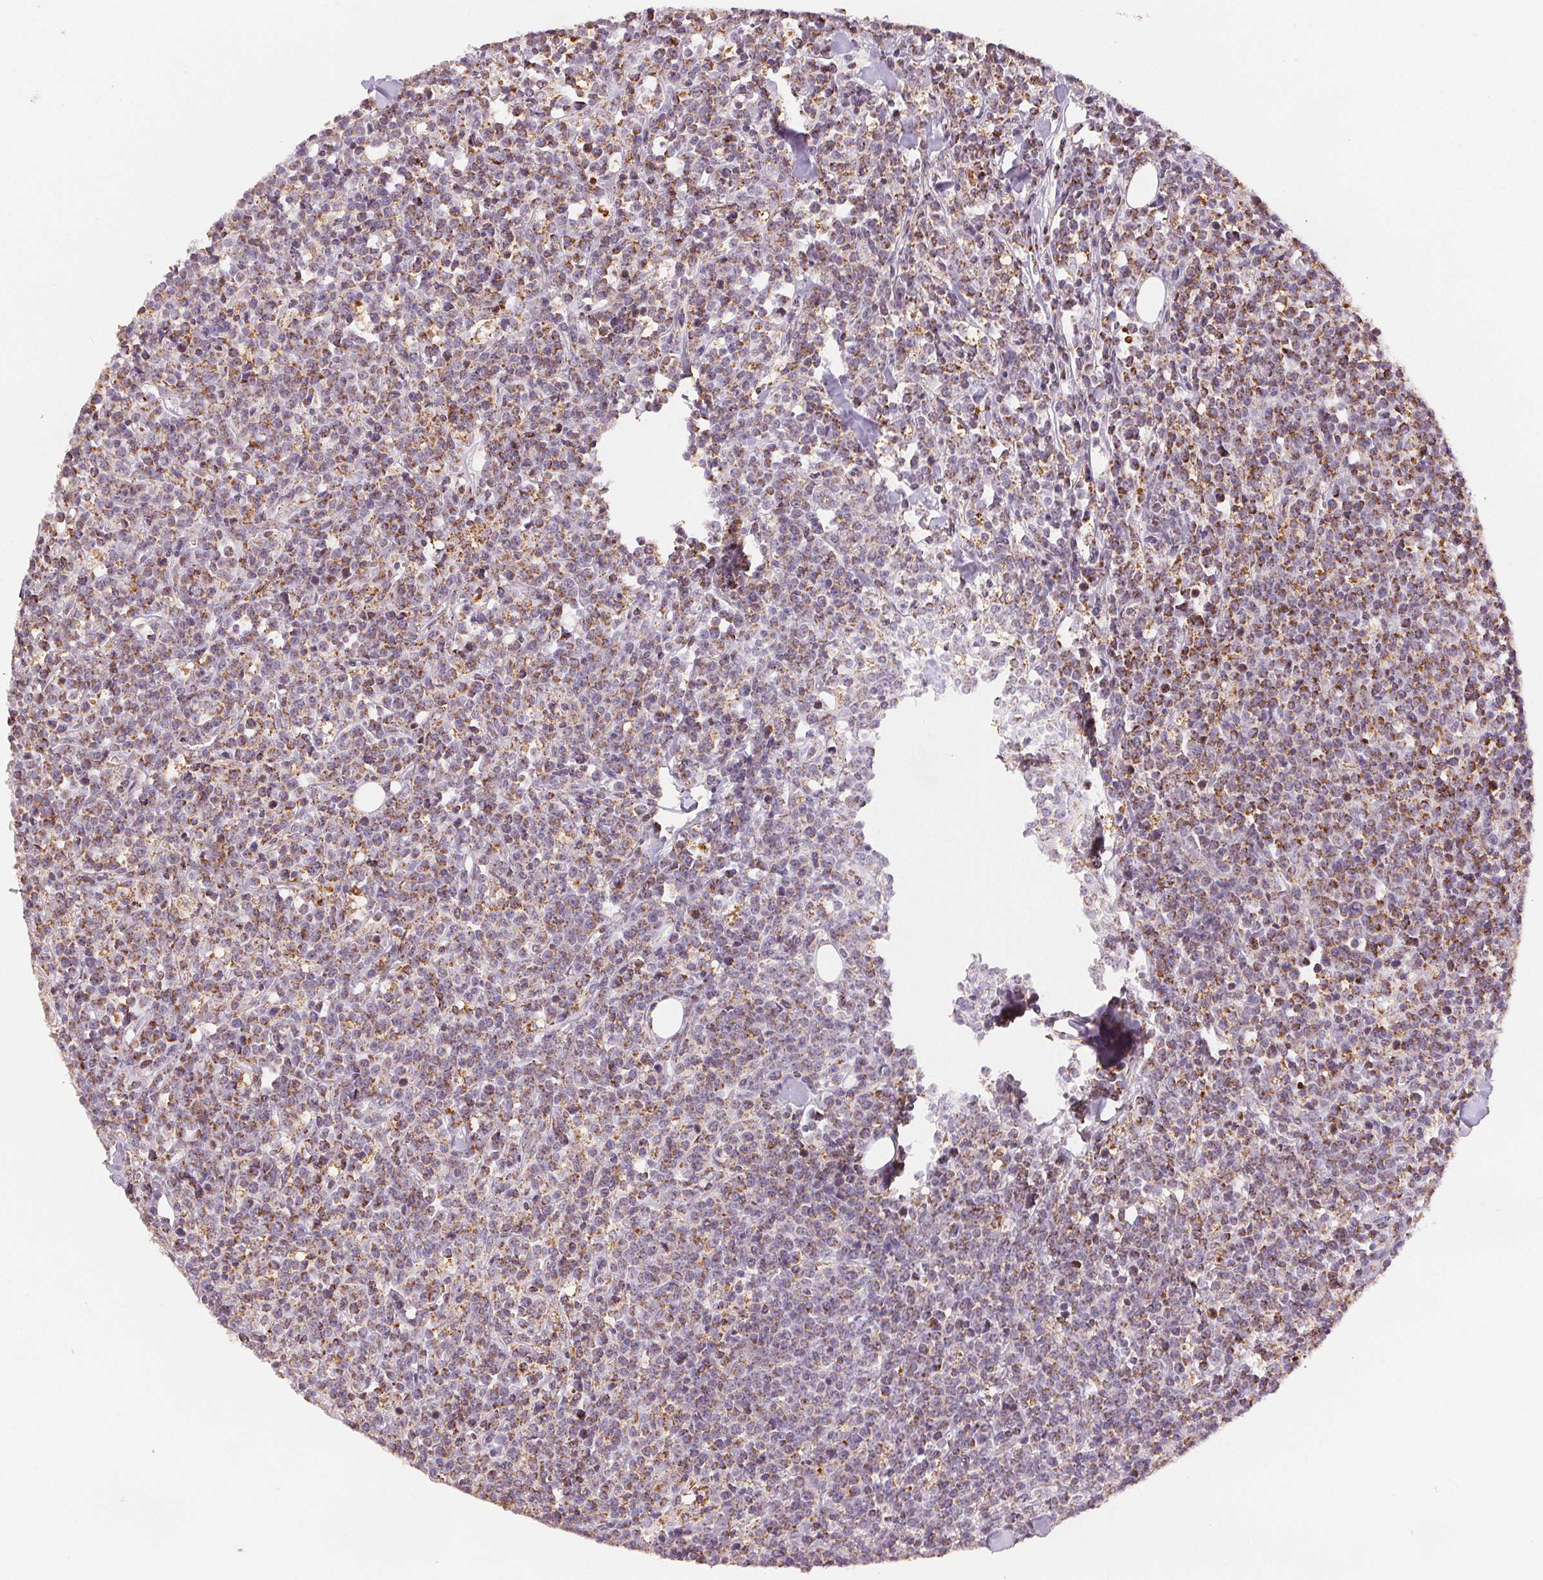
{"staining": {"intensity": "strong", "quantity": "25%-75%", "location": "cytoplasmic/membranous"}, "tissue": "lymphoma", "cell_type": "Tumor cells", "image_type": "cancer", "snomed": [{"axis": "morphology", "description": "Malignant lymphoma, non-Hodgkin's type, High grade"}, {"axis": "topography", "description": "Small intestine"}], "caption": "Tumor cells demonstrate strong cytoplasmic/membranous expression in approximately 25%-75% of cells in malignant lymphoma, non-Hodgkin's type (high-grade).", "gene": "SDHB", "patient": {"sex": "female", "age": 56}}